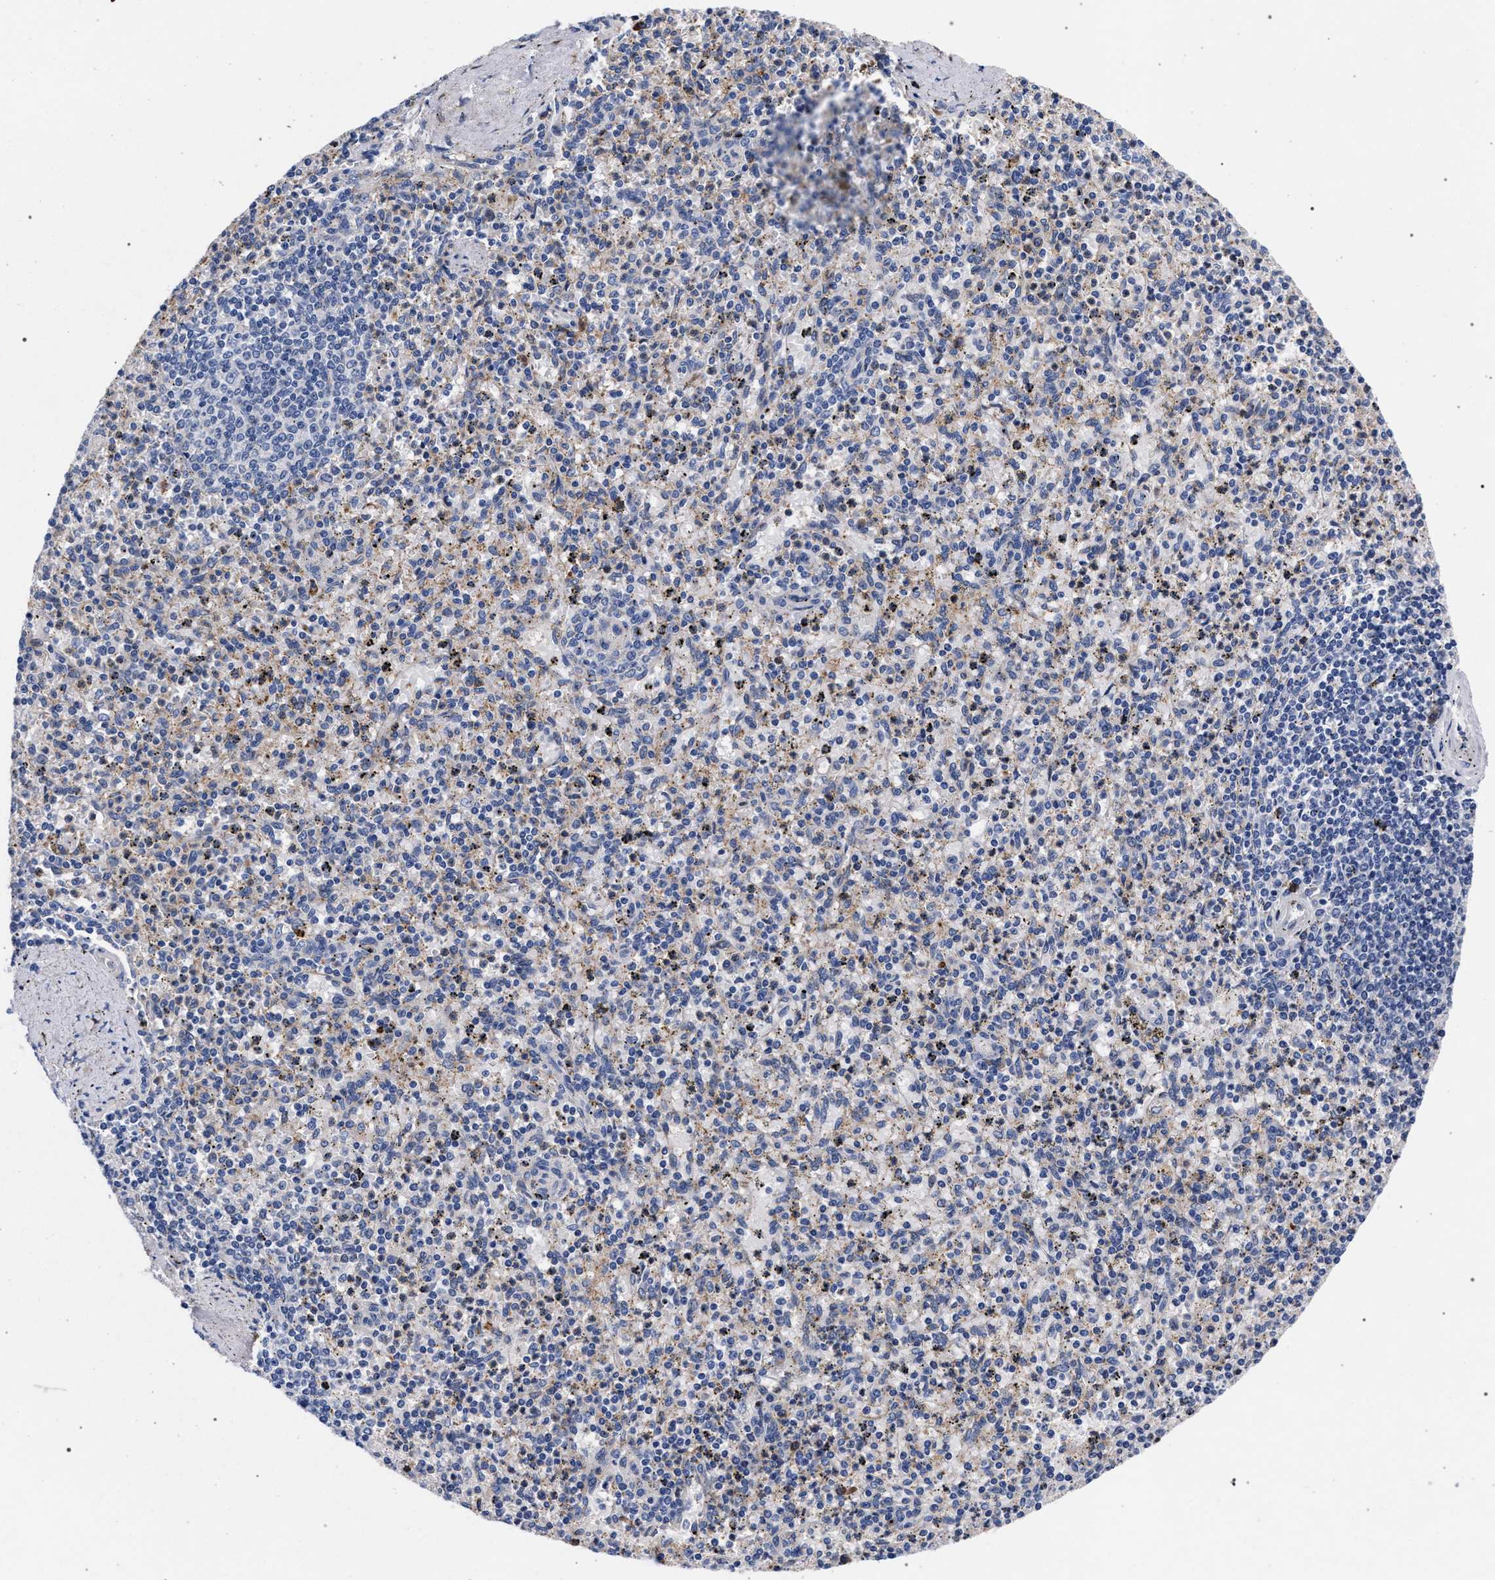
{"staining": {"intensity": "weak", "quantity": "<25%", "location": "cytoplasmic/membranous"}, "tissue": "spleen", "cell_type": "Cells in red pulp", "image_type": "normal", "snomed": [{"axis": "morphology", "description": "Normal tissue, NOS"}, {"axis": "topography", "description": "Spleen"}], "caption": "Cells in red pulp are negative for protein expression in benign human spleen.", "gene": "ACOX1", "patient": {"sex": "male", "age": 72}}